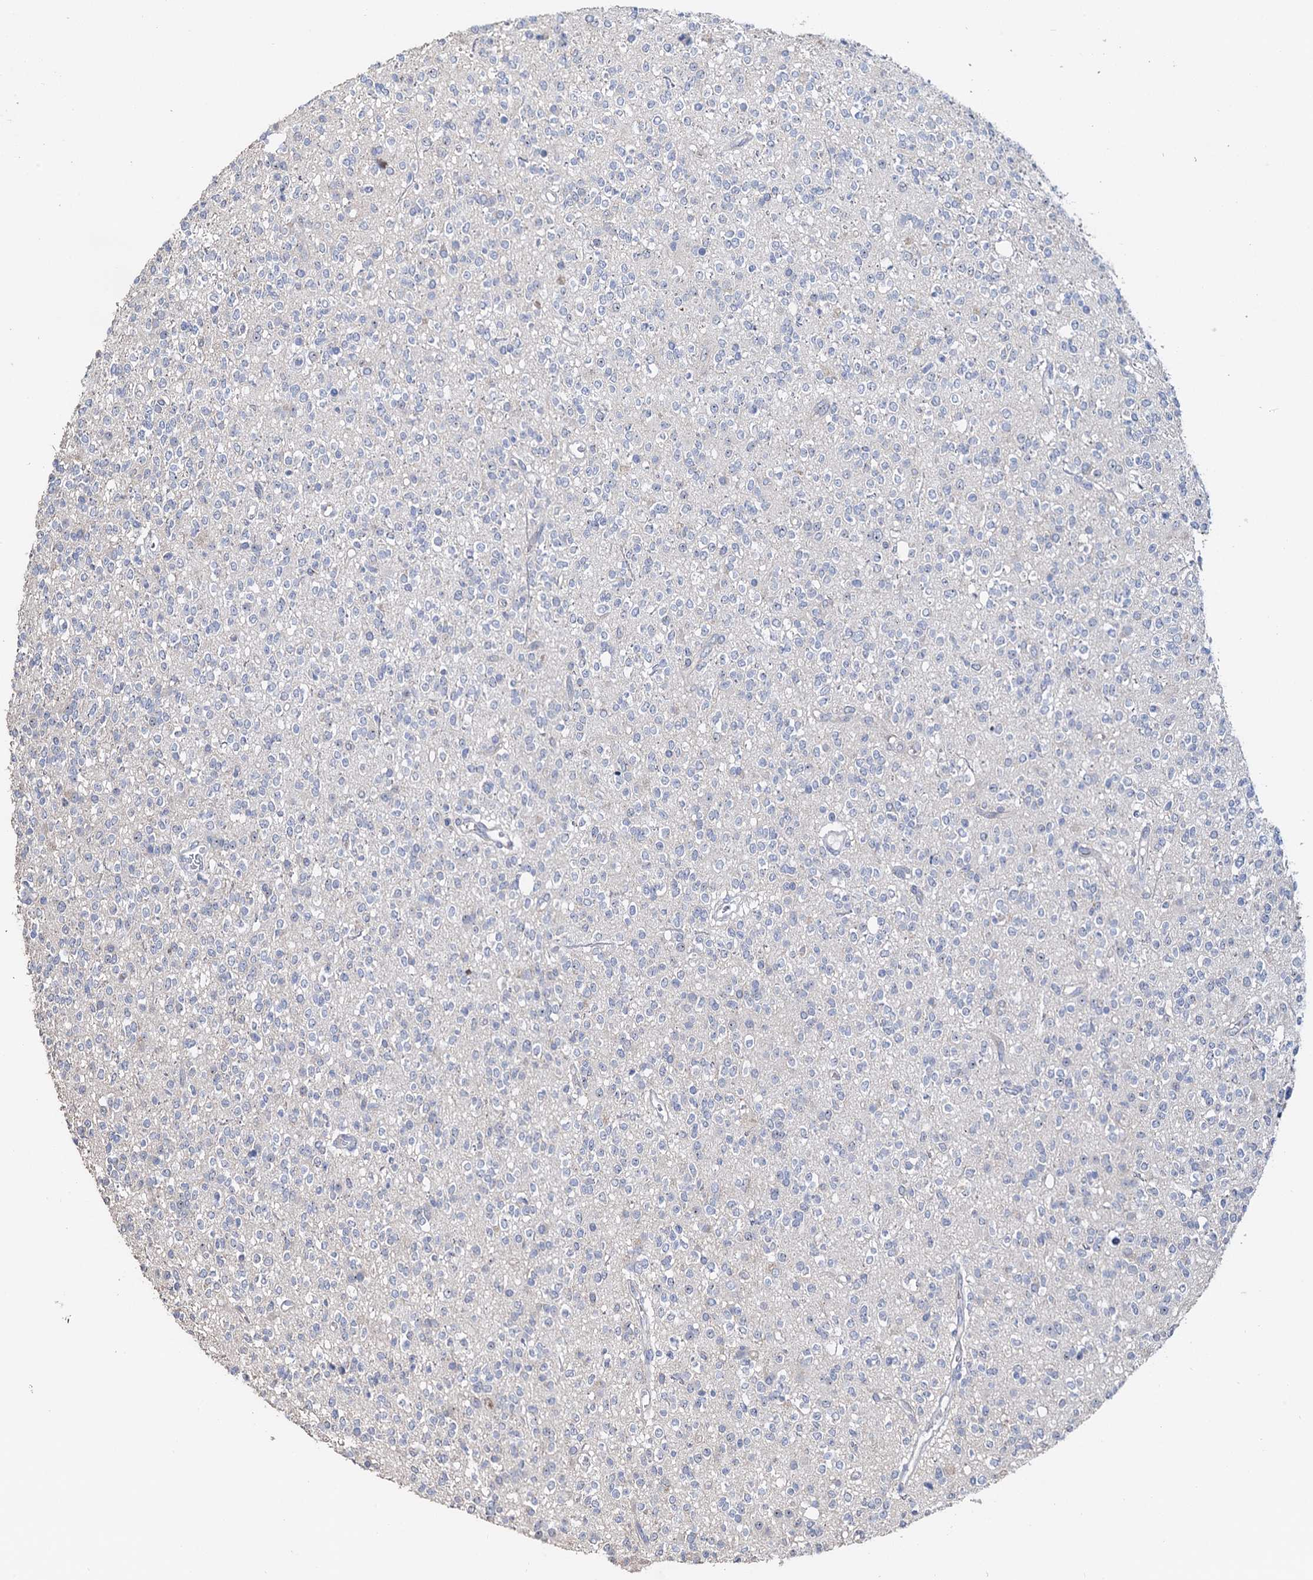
{"staining": {"intensity": "negative", "quantity": "none", "location": "none"}, "tissue": "glioma", "cell_type": "Tumor cells", "image_type": "cancer", "snomed": [{"axis": "morphology", "description": "Glioma, malignant, High grade"}, {"axis": "topography", "description": "Brain"}], "caption": "High power microscopy histopathology image of an immunohistochemistry (IHC) micrograph of high-grade glioma (malignant), revealing no significant staining in tumor cells.", "gene": "C2CD3", "patient": {"sex": "male", "age": 34}}